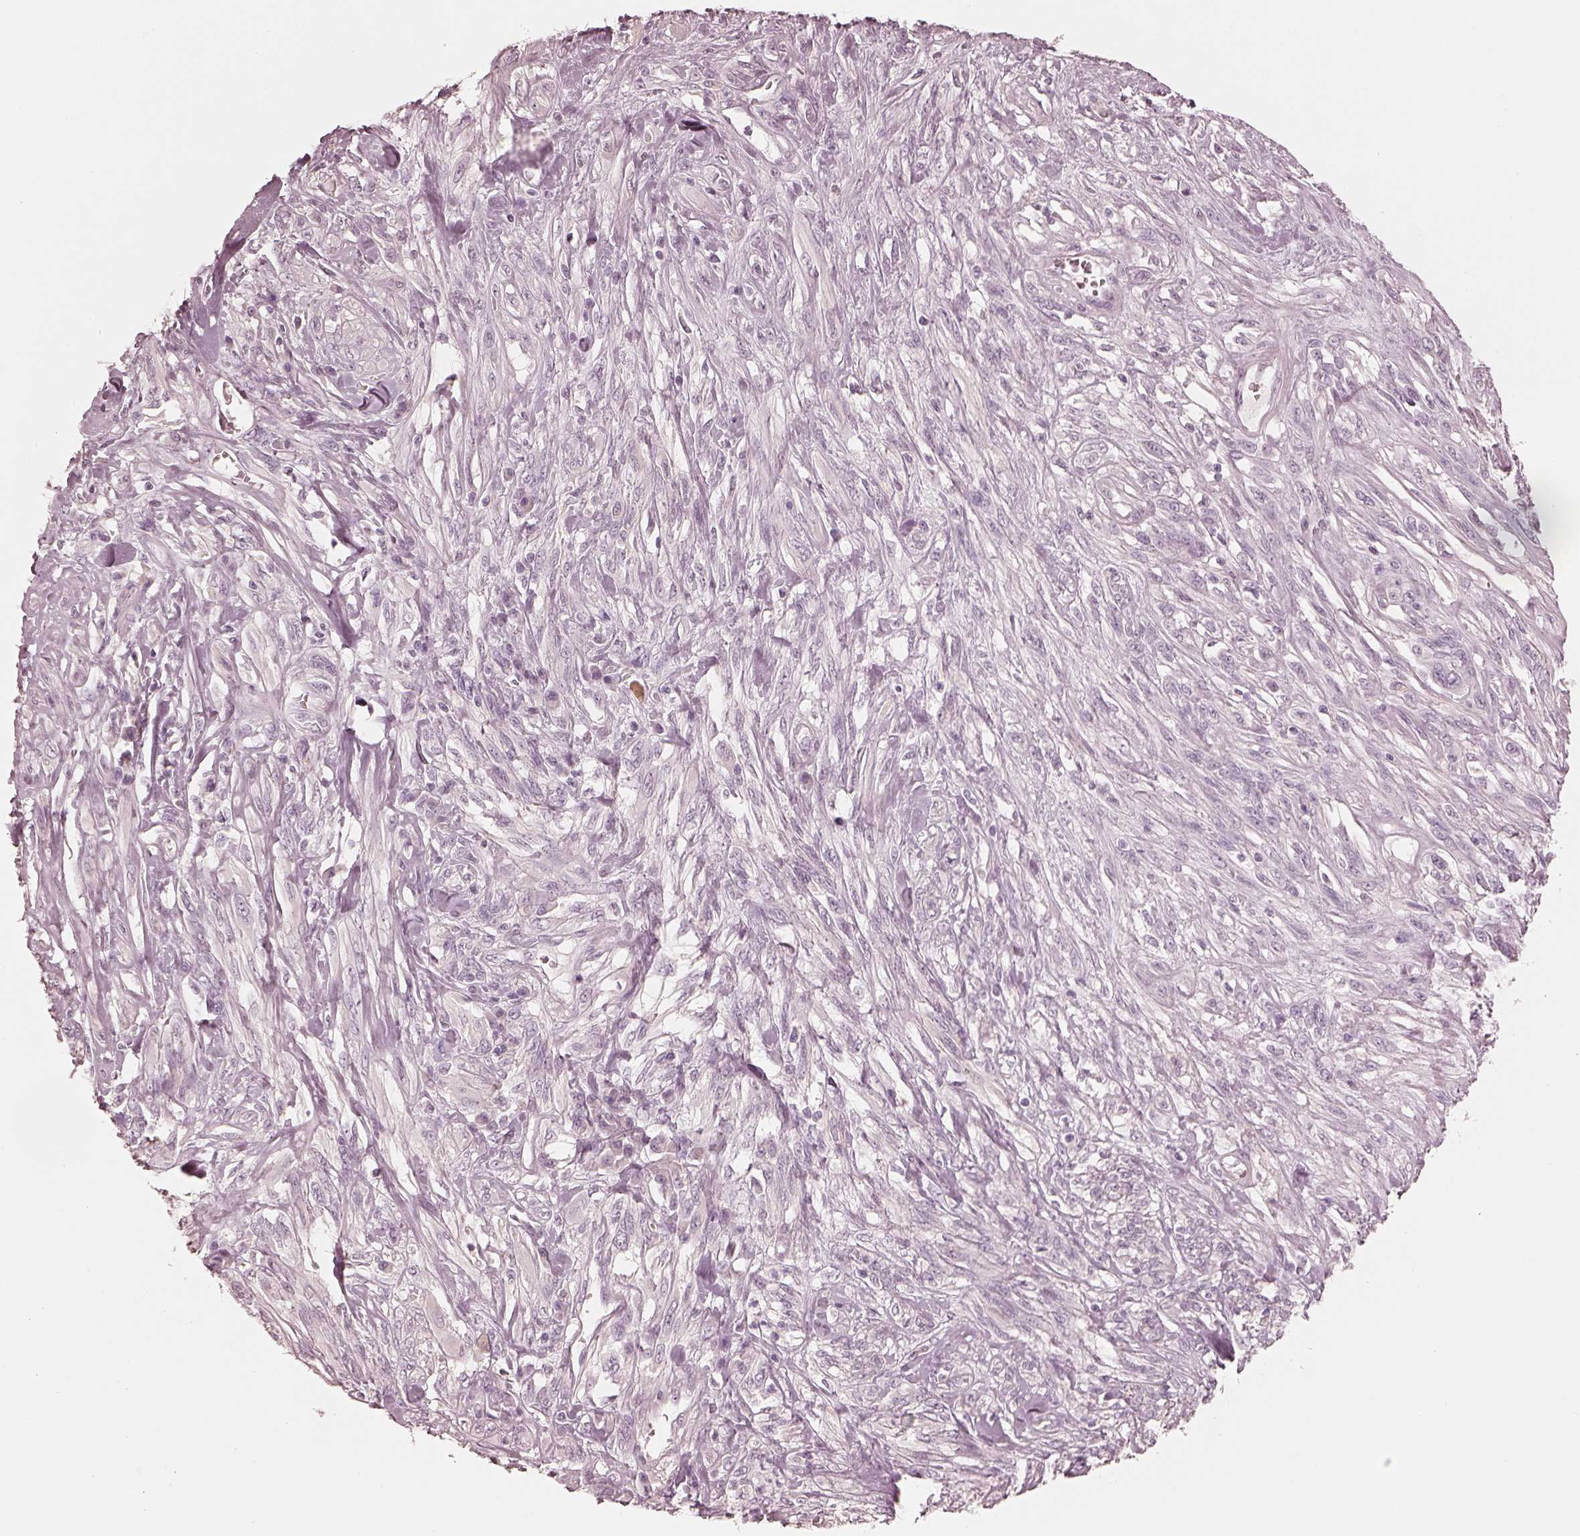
{"staining": {"intensity": "negative", "quantity": "none", "location": "none"}, "tissue": "melanoma", "cell_type": "Tumor cells", "image_type": "cancer", "snomed": [{"axis": "morphology", "description": "Malignant melanoma, NOS"}, {"axis": "topography", "description": "Skin"}], "caption": "Malignant melanoma stained for a protein using immunohistochemistry reveals no positivity tumor cells.", "gene": "CALR3", "patient": {"sex": "female", "age": 91}}